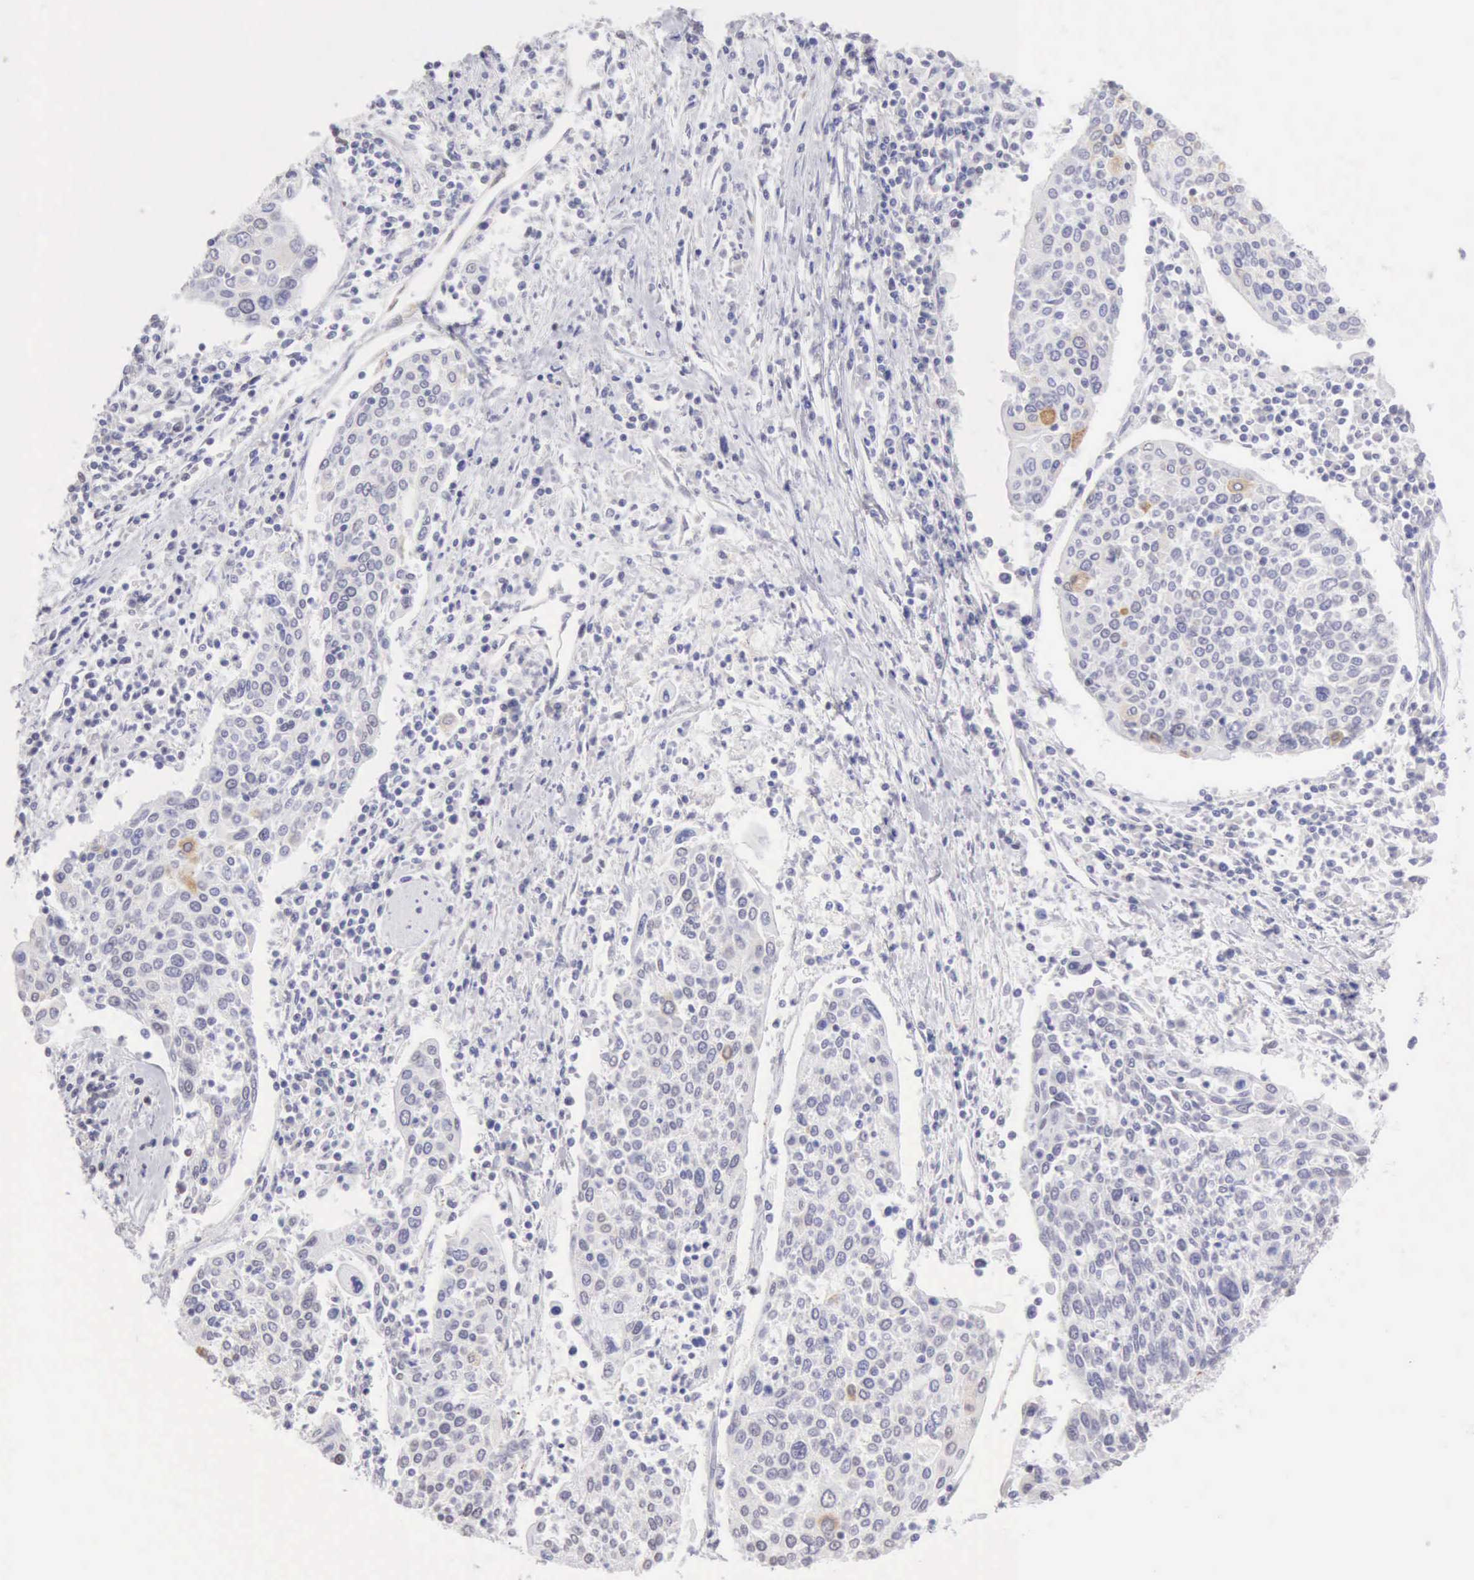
{"staining": {"intensity": "negative", "quantity": "none", "location": "none"}, "tissue": "cervical cancer", "cell_type": "Tumor cells", "image_type": "cancer", "snomed": [{"axis": "morphology", "description": "Squamous cell carcinoma, NOS"}, {"axis": "topography", "description": "Cervix"}], "caption": "This is a photomicrograph of immunohistochemistry (IHC) staining of squamous cell carcinoma (cervical), which shows no staining in tumor cells.", "gene": "RNASE1", "patient": {"sex": "female", "age": 40}}